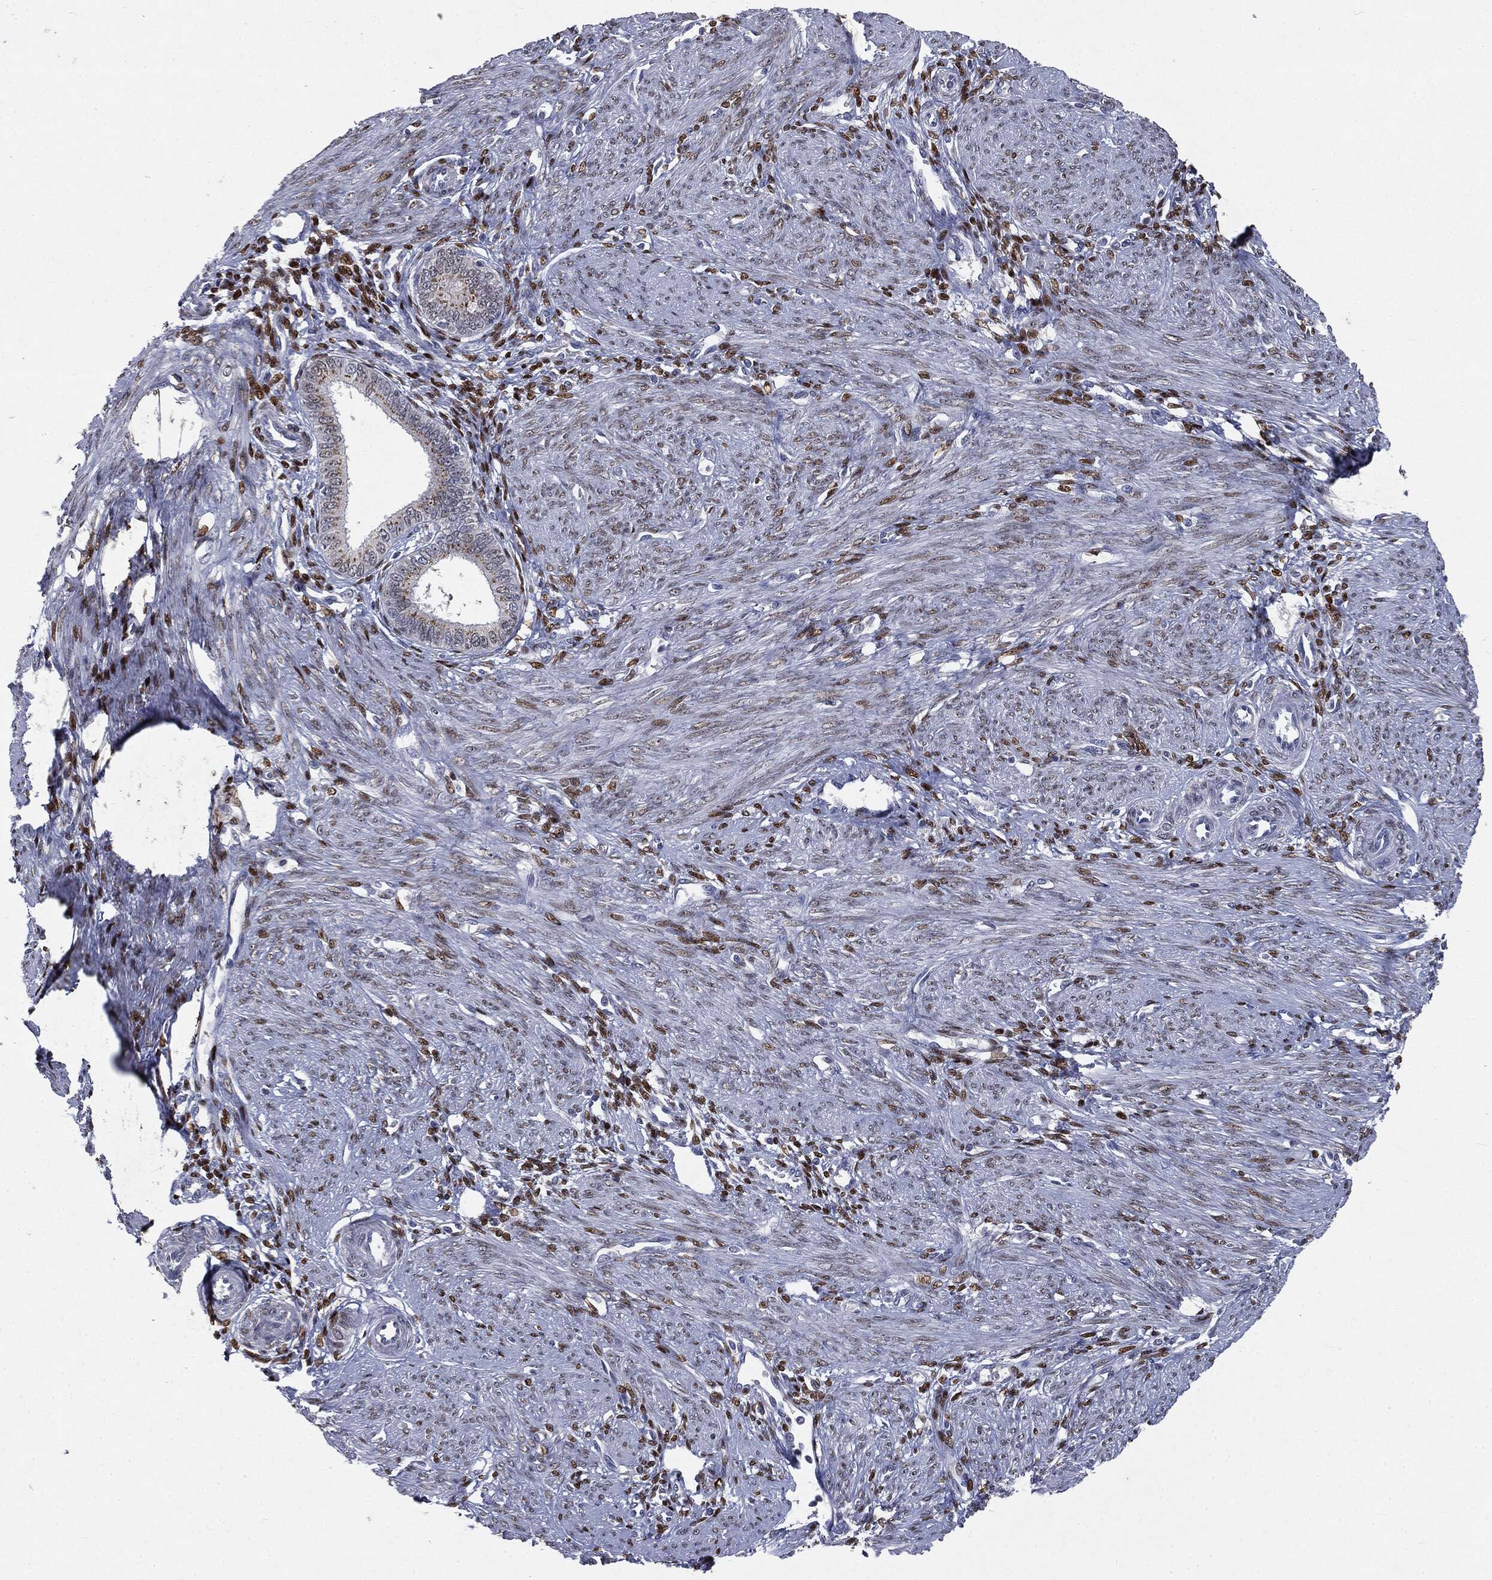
{"staining": {"intensity": "strong", "quantity": "25%-75%", "location": "nuclear"}, "tissue": "endometrium", "cell_type": "Cells in endometrial stroma", "image_type": "normal", "snomed": [{"axis": "morphology", "description": "Normal tissue, NOS"}, {"axis": "topography", "description": "Endometrium"}], "caption": "Immunohistochemistry (IHC) image of normal endometrium stained for a protein (brown), which displays high levels of strong nuclear positivity in about 25%-75% of cells in endometrial stroma.", "gene": "CASD1", "patient": {"sex": "female", "age": 39}}